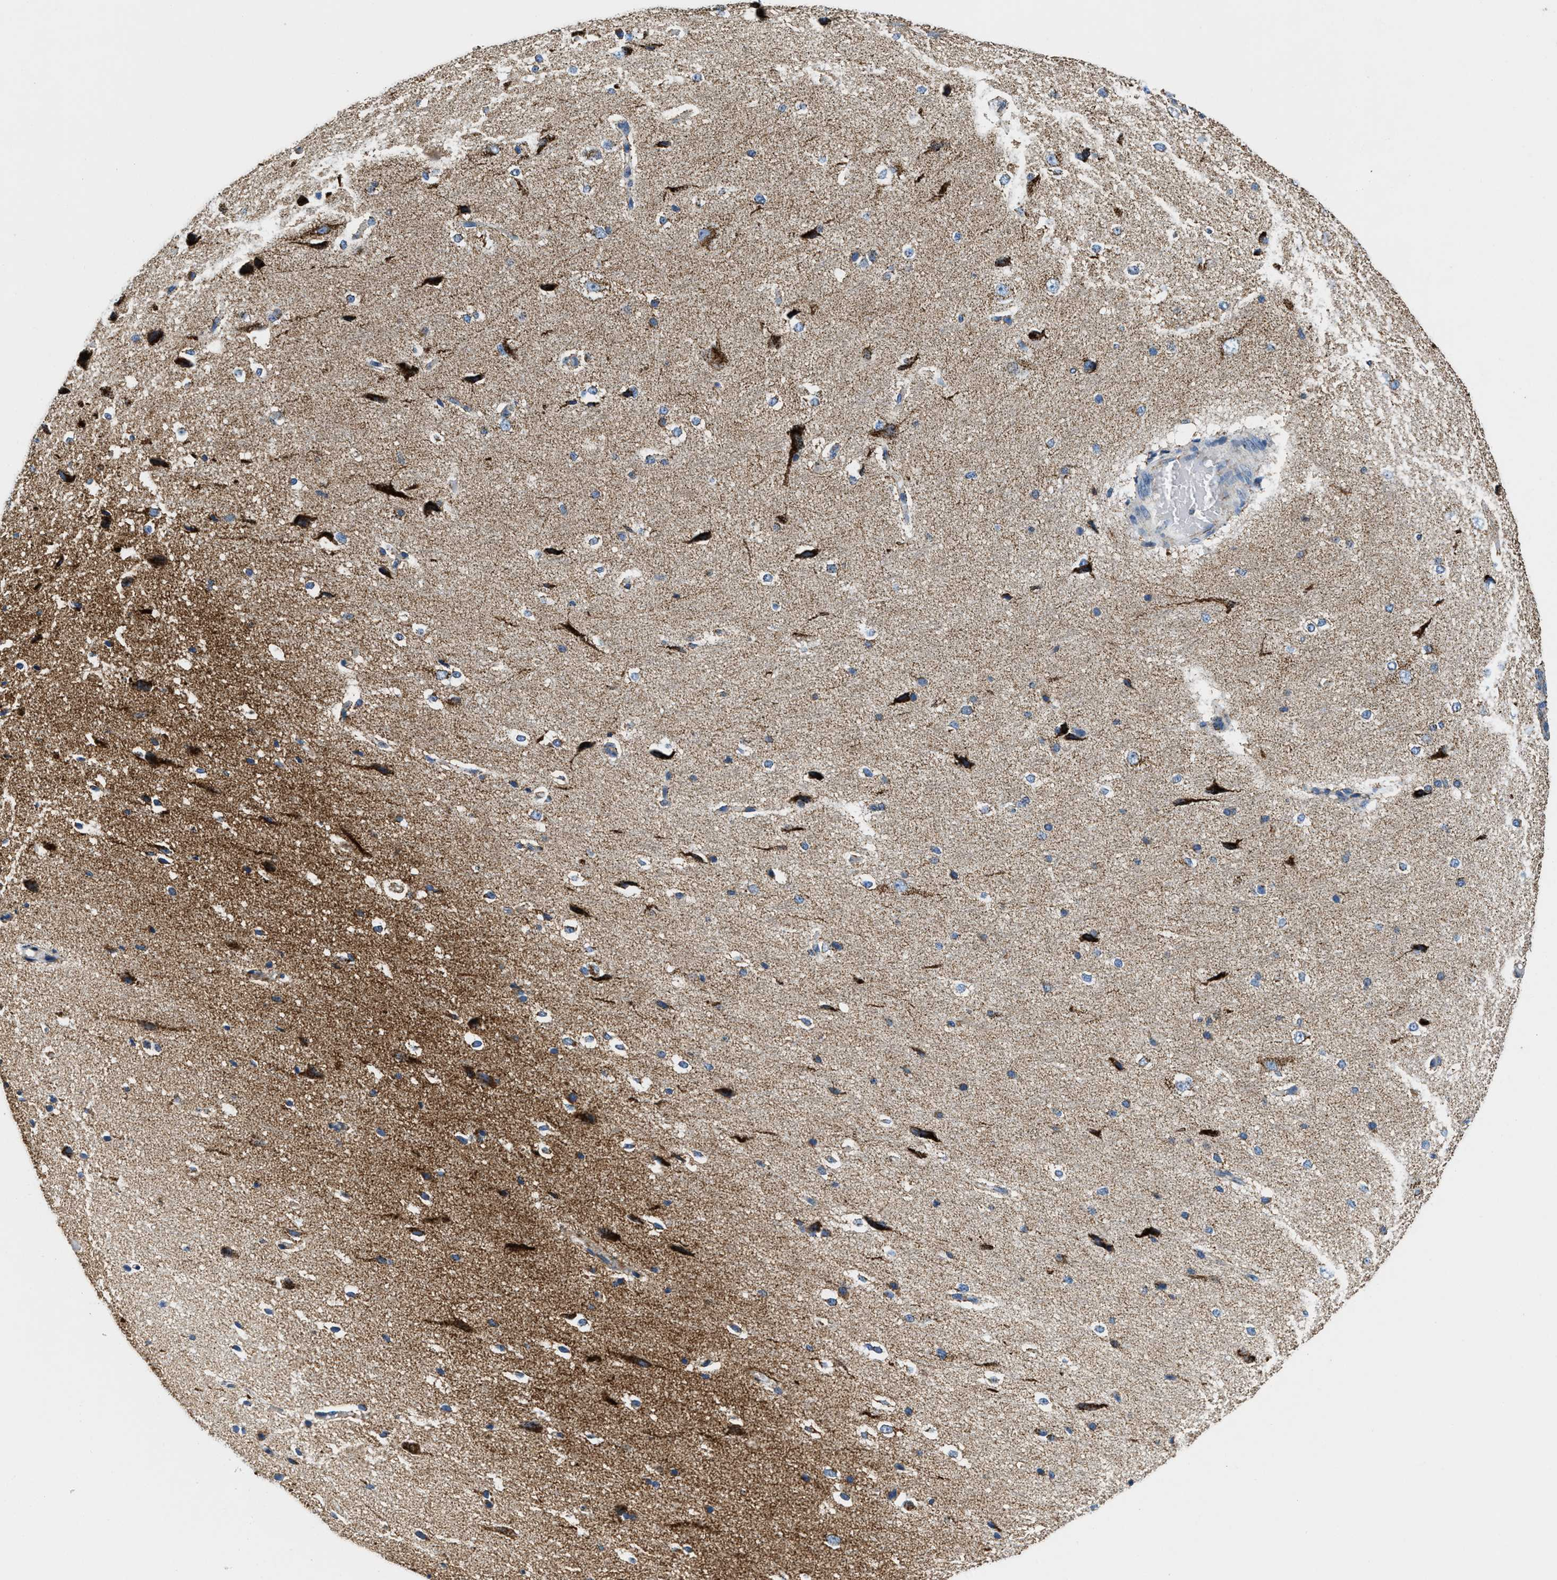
{"staining": {"intensity": "negative", "quantity": "none", "location": "none"}, "tissue": "cerebral cortex", "cell_type": "Endothelial cells", "image_type": "normal", "snomed": [{"axis": "morphology", "description": "Normal tissue, NOS"}, {"axis": "morphology", "description": "Developmental malformation"}, {"axis": "topography", "description": "Cerebral cortex"}], "caption": "High magnification brightfield microscopy of benign cerebral cortex stained with DAB (brown) and counterstained with hematoxylin (blue): endothelial cells show no significant expression. Nuclei are stained in blue.", "gene": "SFXN1", "patient": {"sex": "female", "age": 30}}